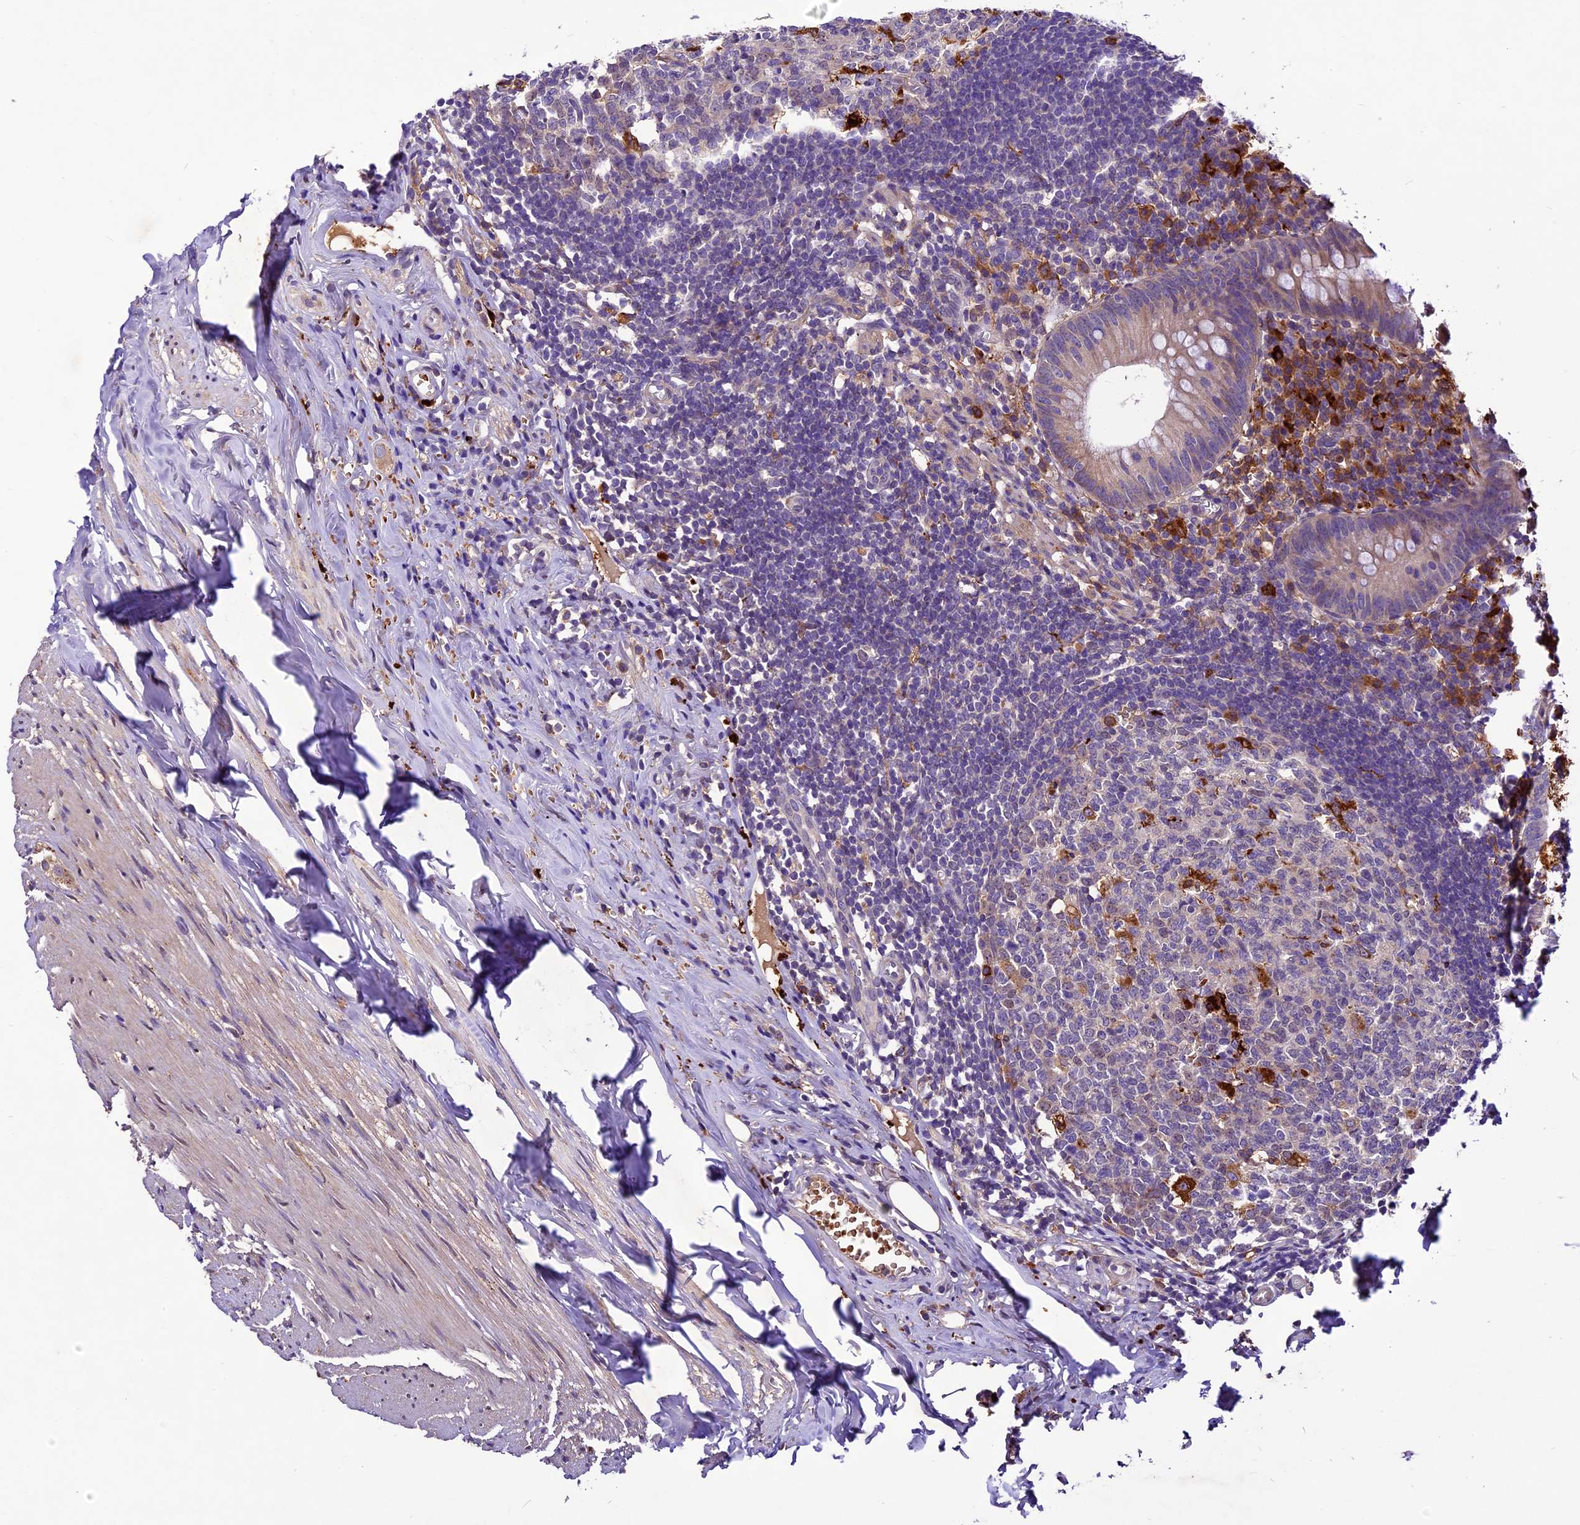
{"staining": {"intensity": "negative", "quantity": "none", "location": "none"}, "tissue": "appendix", "cell_type": "Glandular cells", "image_type": "normal", "snomed": [{"axis": "morphology", "description": "Normal tissue, NOS"}, {"axis": "topography", "description": "Appendix"}], "caption": "IHC micrograph of normal human appendix stained for a protein (brown), which demonstrates no staining in glandular cells.", "gene": "CILP2", "patient": {"sex": "female", "age": 51}}